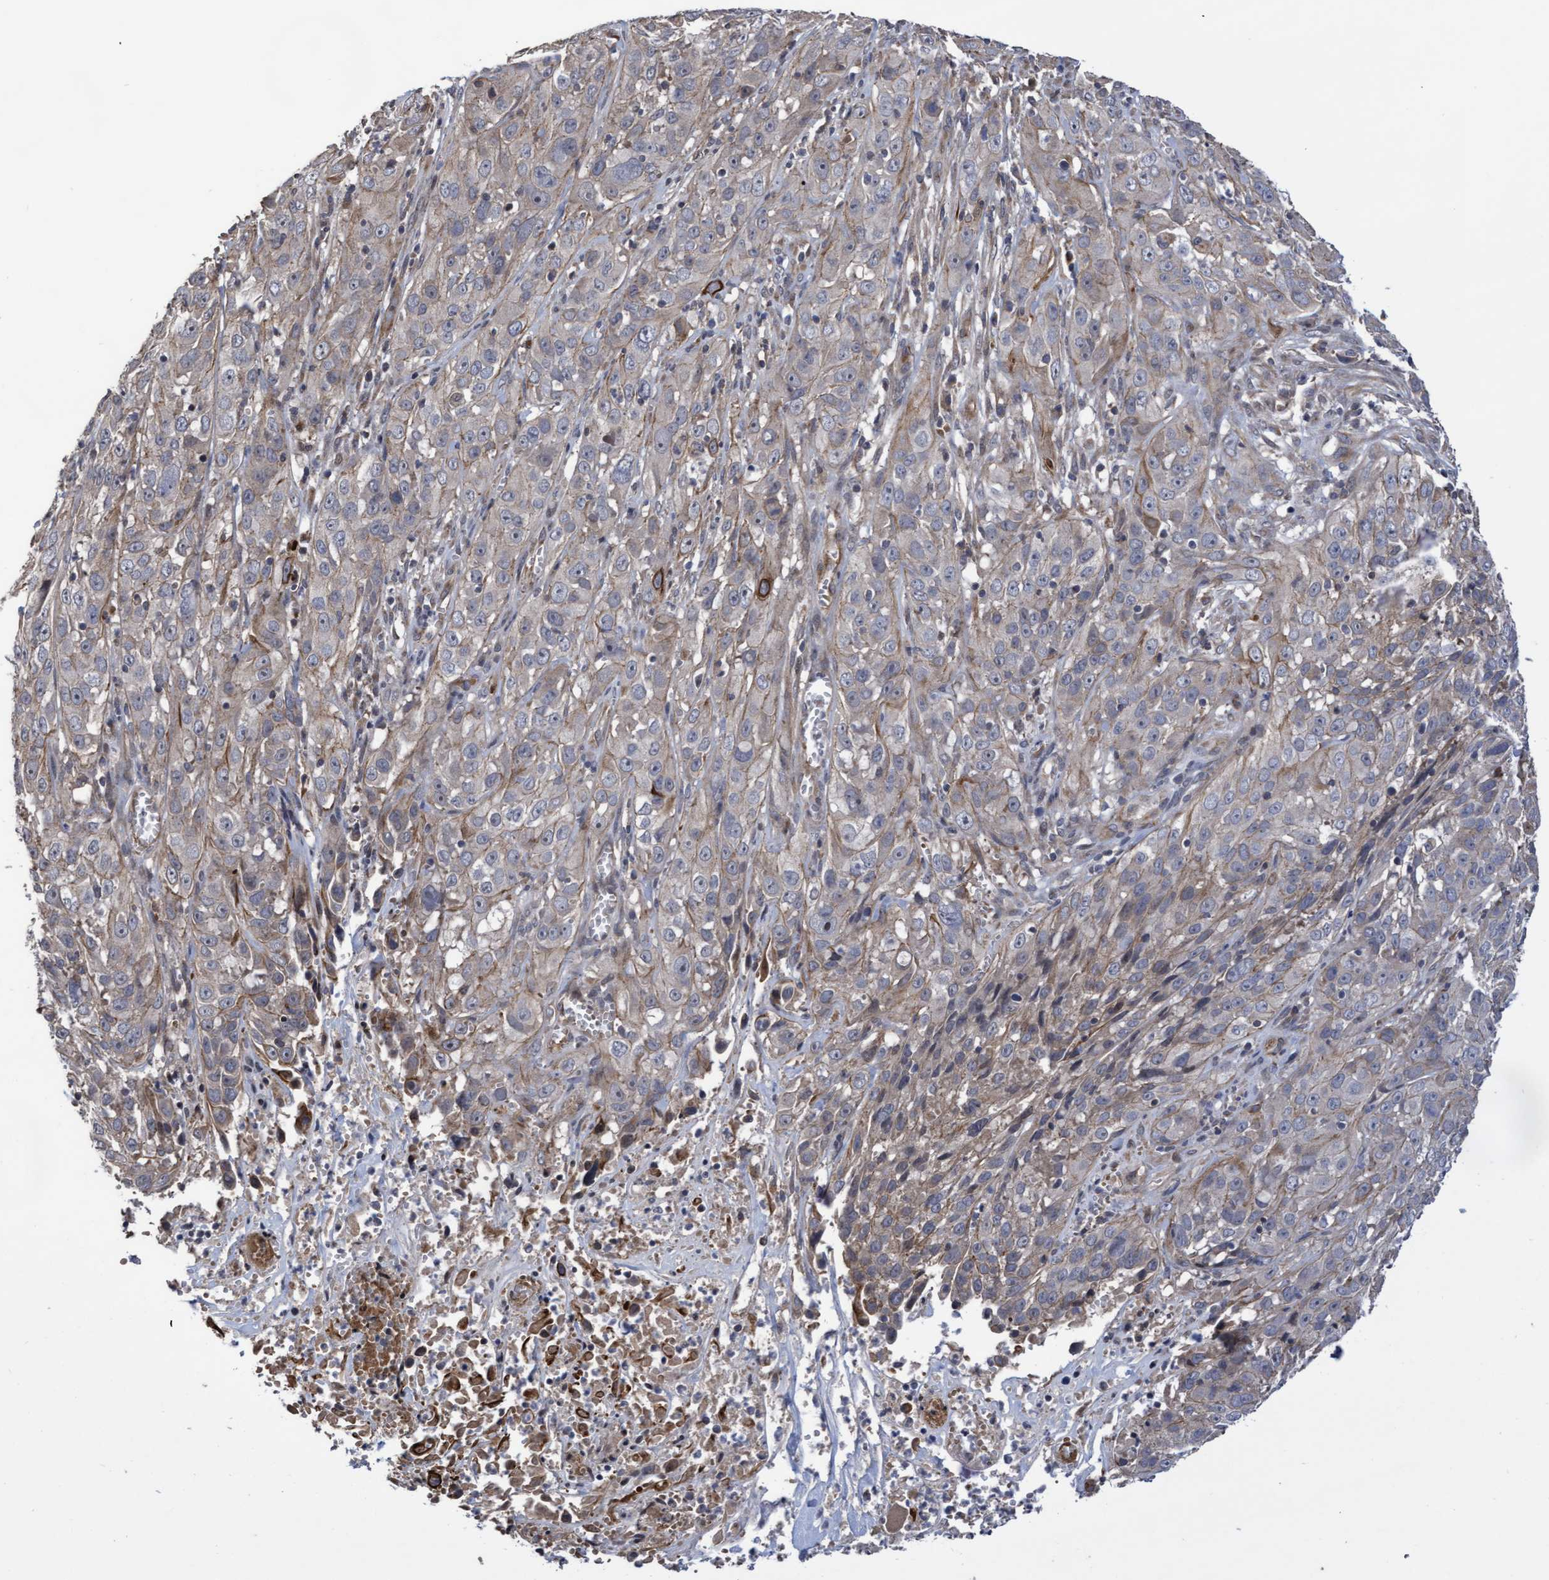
{"staining": {"intensity": "weak", "quantity": "<25%", "location": "cytoplasmic/membranous"}, "tissue": "cervical cancer", "cell_type": "Tumor cells", "image_type": "cancer", "snomed": [{"axis": "morphology", "description": "Squamous cell carcinoma, NOS"}, {"axis": "topography", "description": "Cervix"}], "caption": "Tumor cells show no significant protein staining in cervical cancer (squamous cell carcinoma).", "gene": "COBL", "patient": {"sex": "female", "age": 32}}